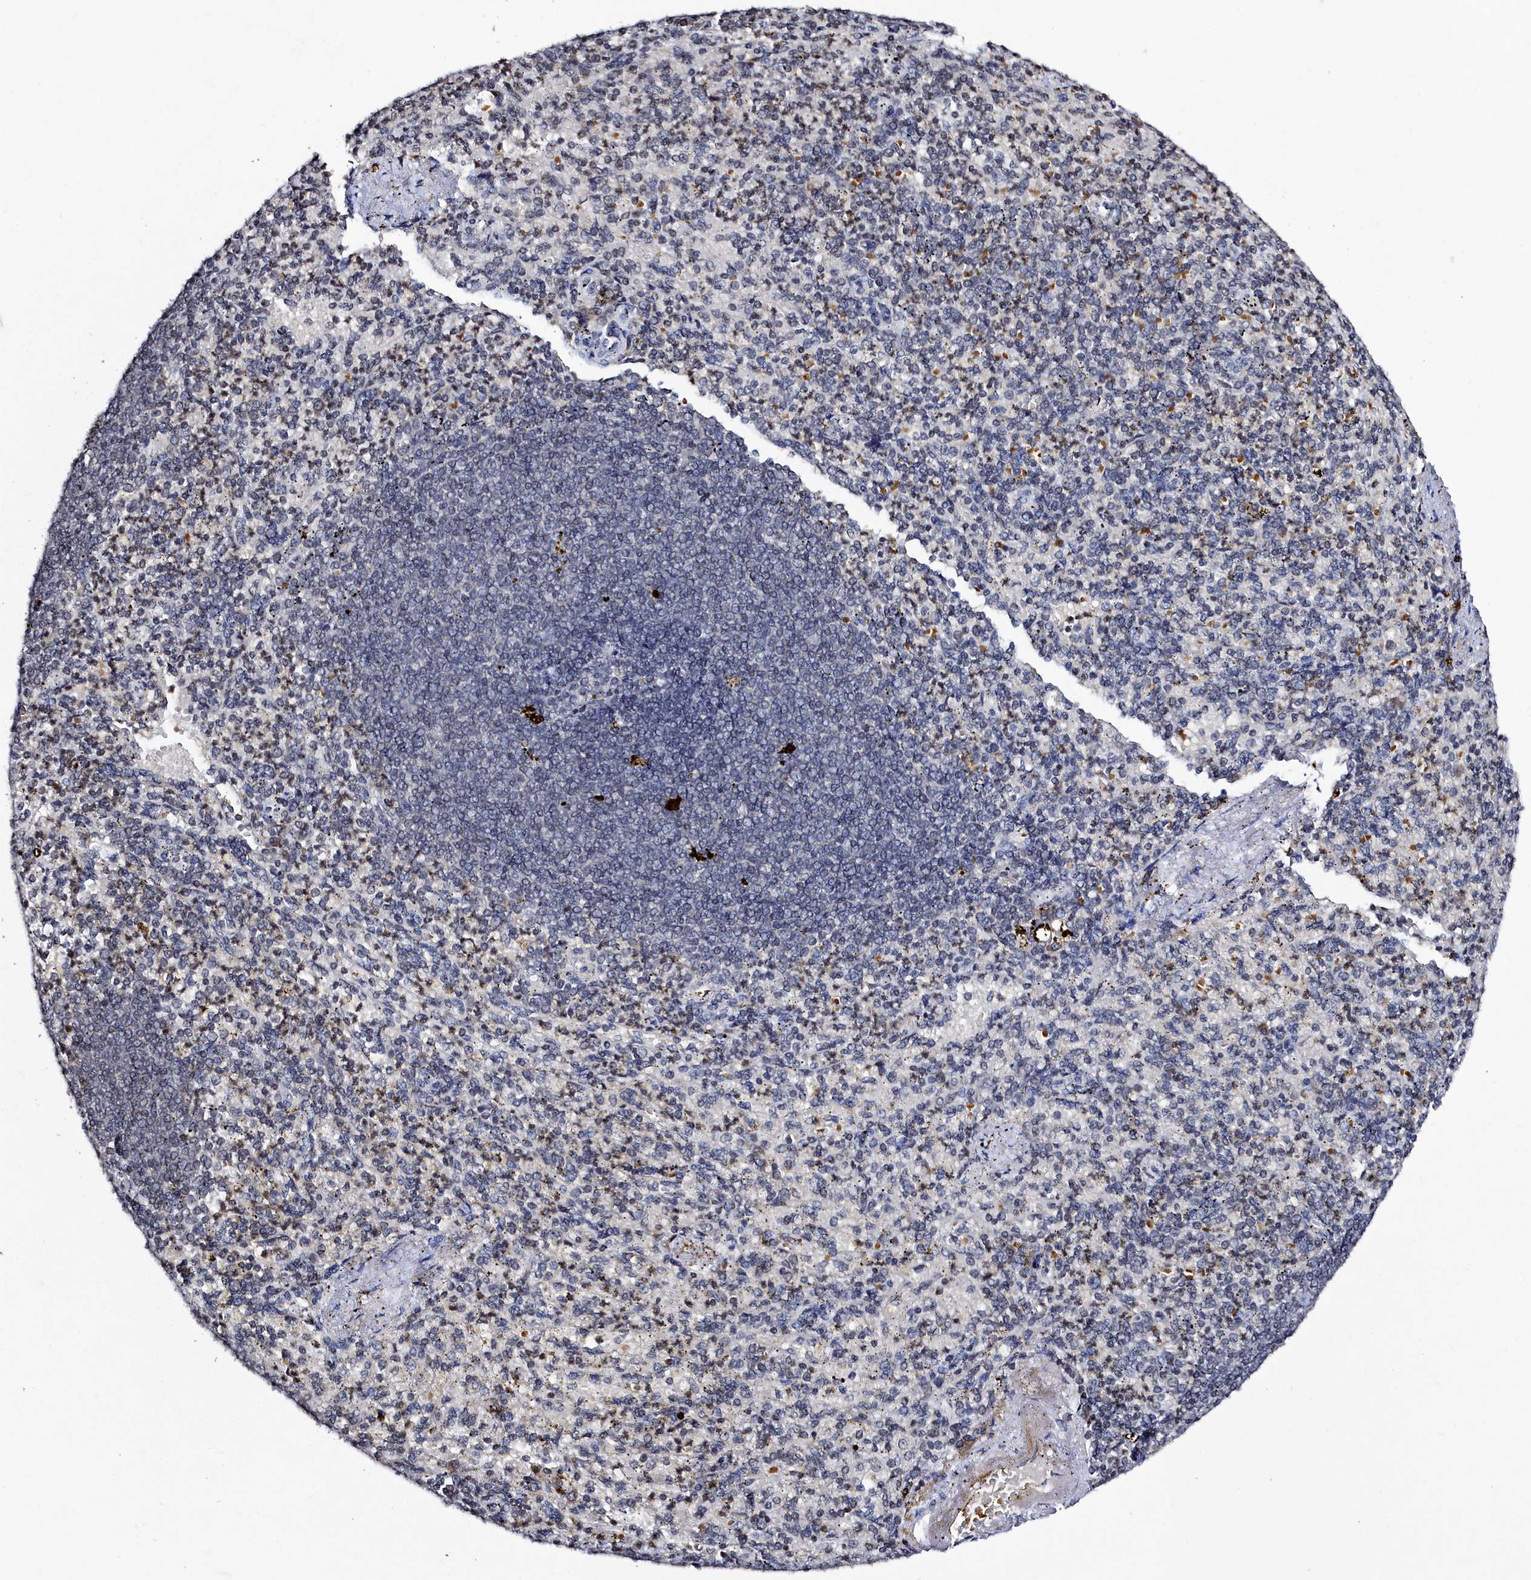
{"staining": {"intensity": "negative", "quantity": "none", "location": "none"}, "tissue": "spleen", "cell_type": "Cells in red pulp", "image_type": "normal", "snomed": [{"axis": "morphology", "description": "Normal tissue, NOS"}, {"axis": "topography", "description": "Spleen"}], "caption": "Immunohistochemical staining of unremarkable spleen displays no significant positivity in cells in red pulp.", "gene": "FZD4", "patient": {"sex": "female", "age": 74}}